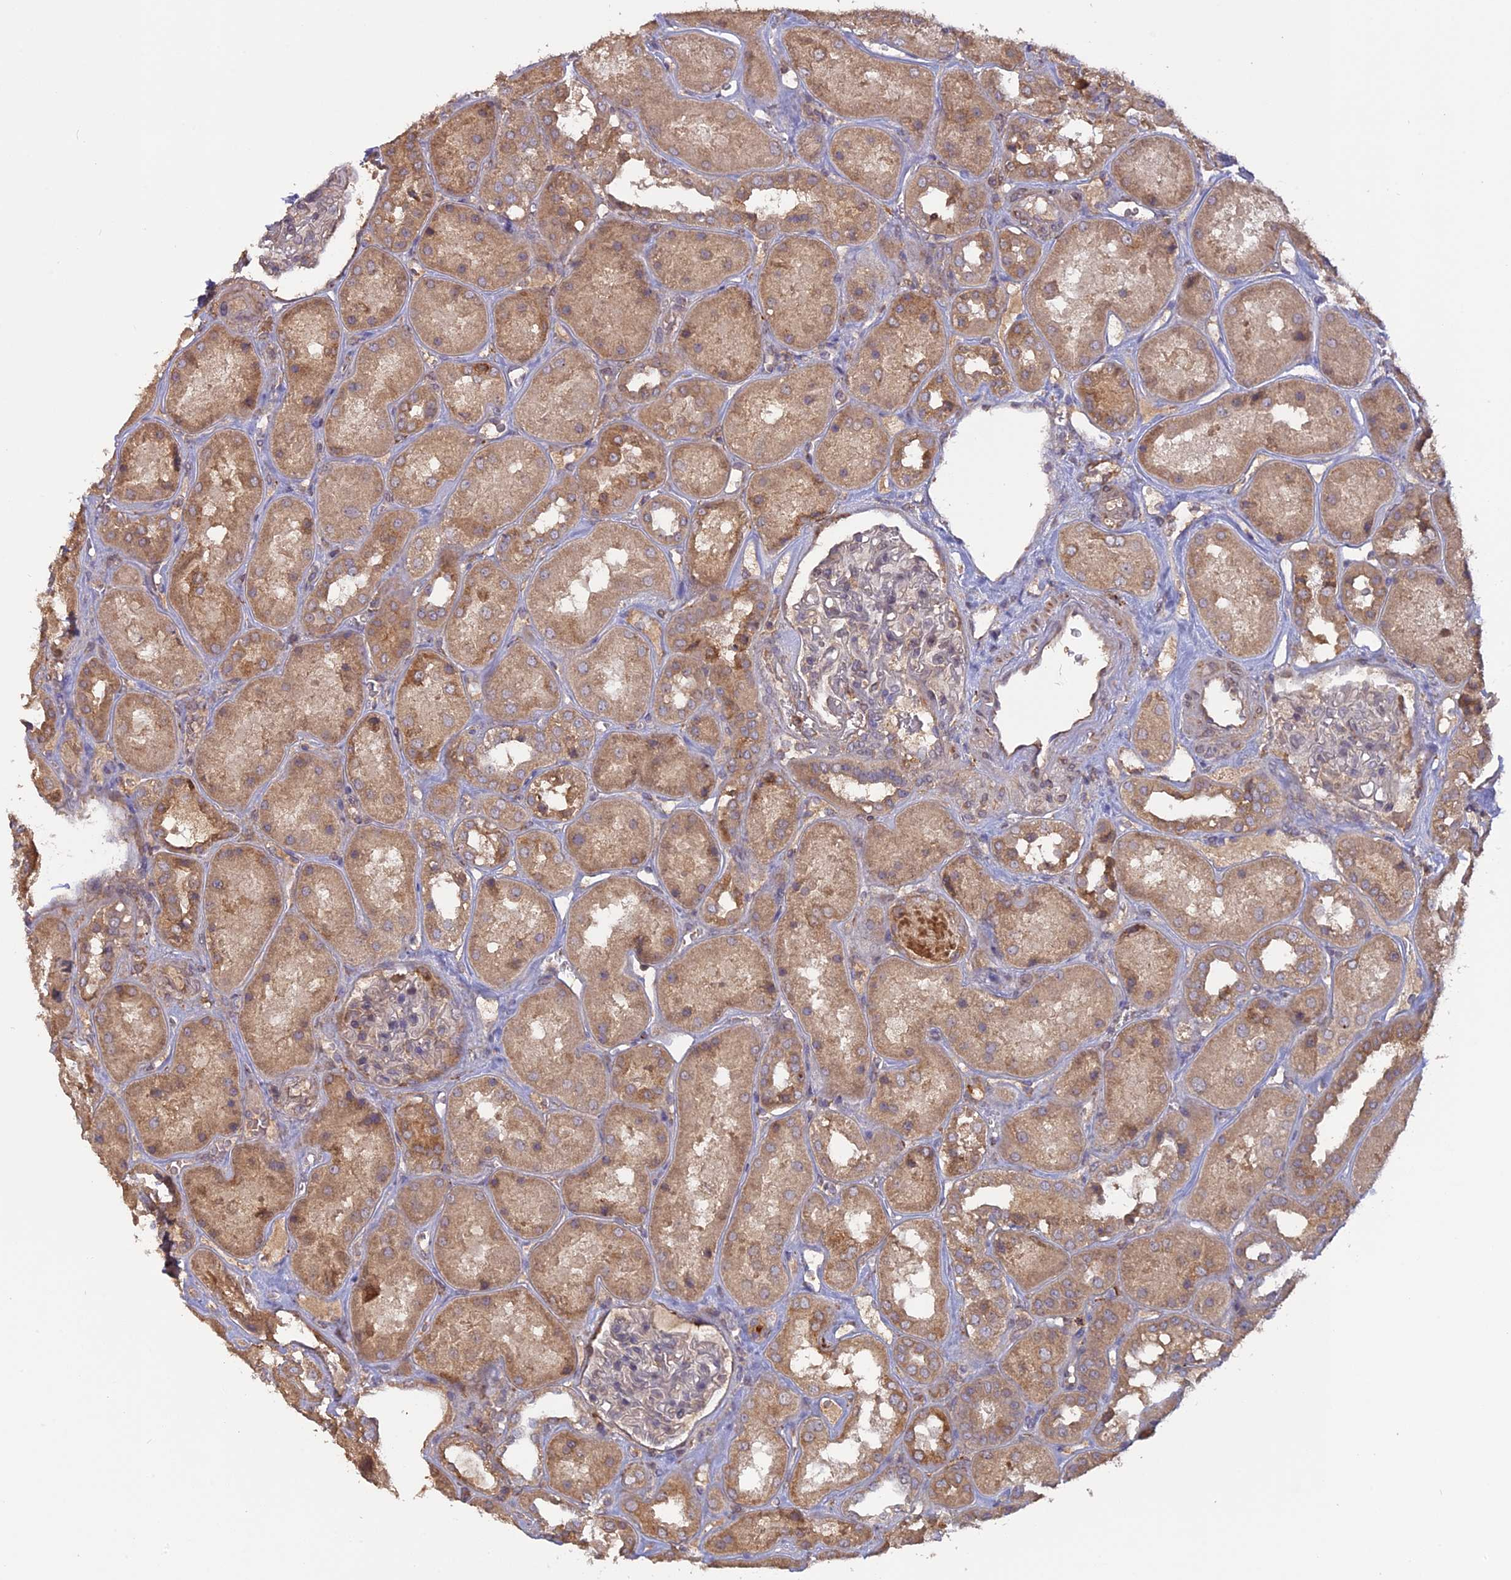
{"staining": {"intensity": "weak", "quantity": "<25%", "location": "cytoplasmic/membranous"}, "tissue": "kidney", "cell_type": "Cells in glomeruli", "image_type": "normal", "snomed": [{"axis": "morphology", "description": "Normal tissue, NOS"}, {"axis": "topography", "description": "Kidney"}], "caption": "The histopathology image exhibits no staining of cells in glomeruli in unremarkable kidney.", "gene": "PPIC", "patient": {"sex": "male", "age": 70}}